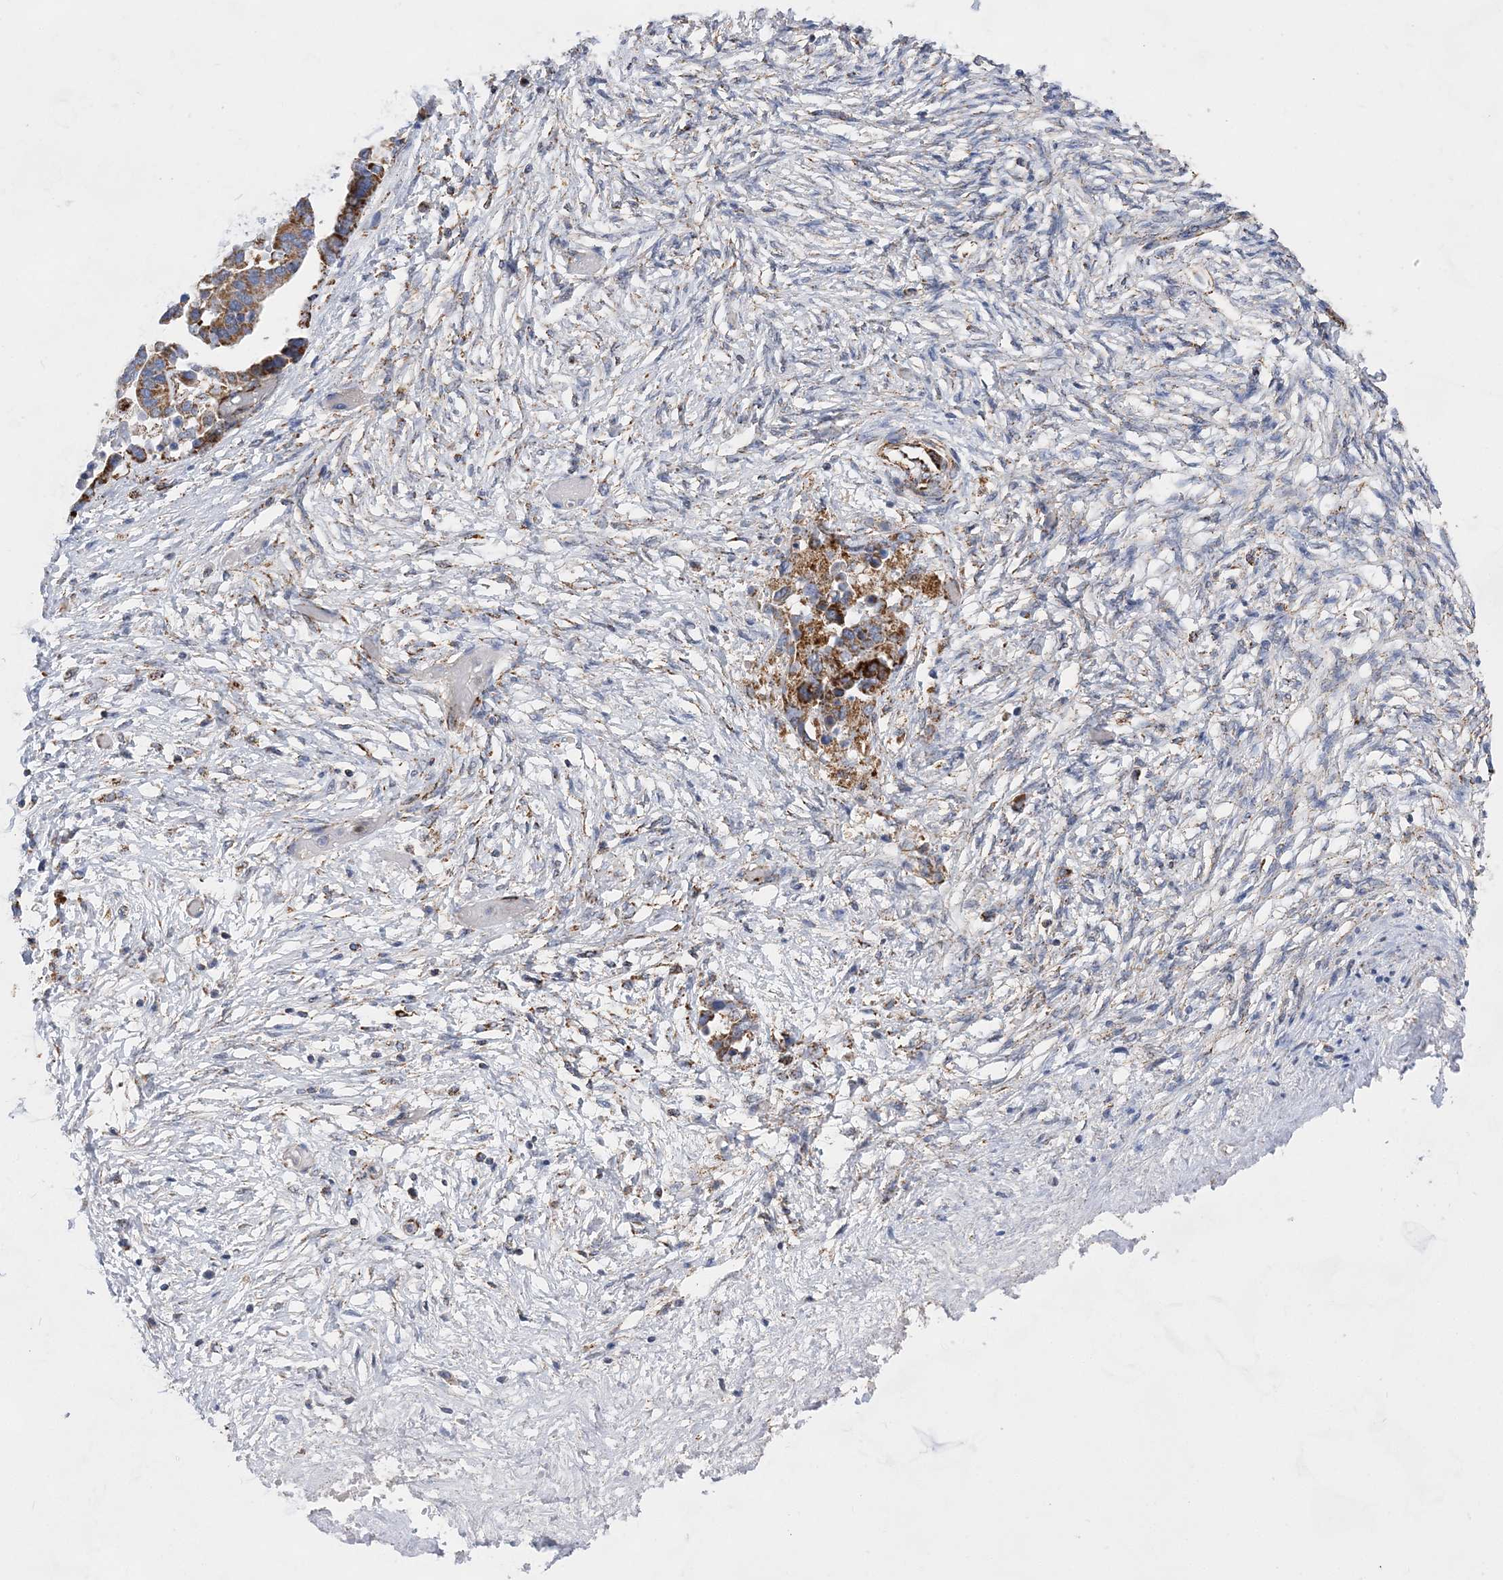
{"staining": {"intensity": "strong", "quantity": ">75%", "location": "cytoplasmic/membranous"}, "tissue": "ovarian cancer", "cell_type": "Tumor cells", "image_type": "cancer", "snomed": [{"axis": "morphology", "description": "Cystadenocarcinoma, serous, NOS"}, {"axis": "topography", "description": "Ovary"}], "caption": "Strong cytoplasmic/membranous staining is appreciated in approximately >75% of tumor cells in serous cystadenocarcinoma (ovarian).", "gene": "ACOT9", "patient": {"sex": "female", "age": 44}}